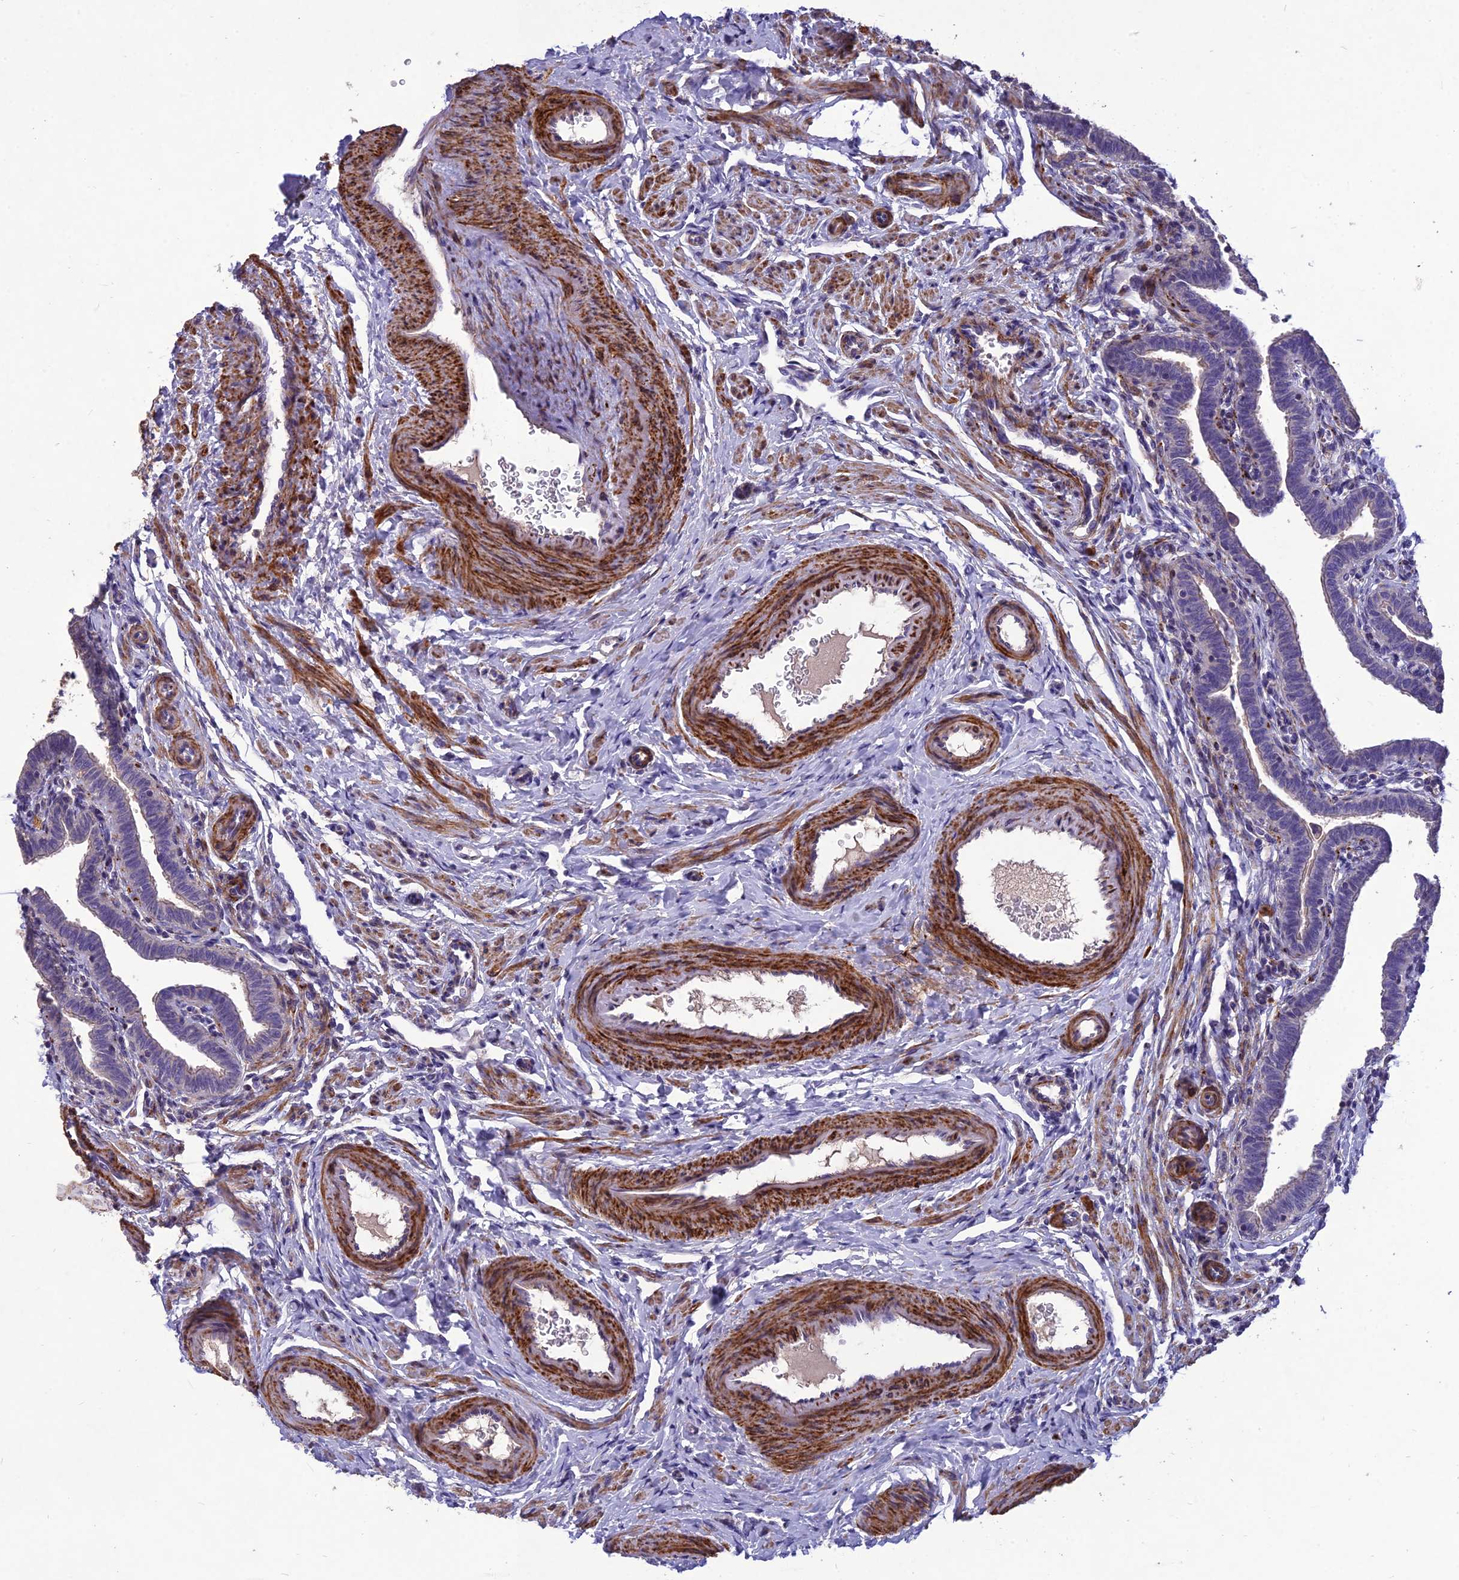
{"staining": {"intensity": "moderate", "quantity": "25%-75%", "location": "cytoplasmic/membranous"}, "tissue": "fallopian tube", "cell_type": "Glandular cells", "image_type": "normal", "snomed": [{"axis": "morphology", "description": "Normal tissue, NOS"}, {"axis": "topography", "description": "Fallopian tube"}], "caption": "DAB (3,3'-diaminobenzidine) immunohistochemical staining of normal human fallopian tube shows moderate cytoplasmic/membranous protein staining in approximately 25%-75% of glandular cells.", "gene": "CLUH", "patient": {"sex": "female", "age": 36}}